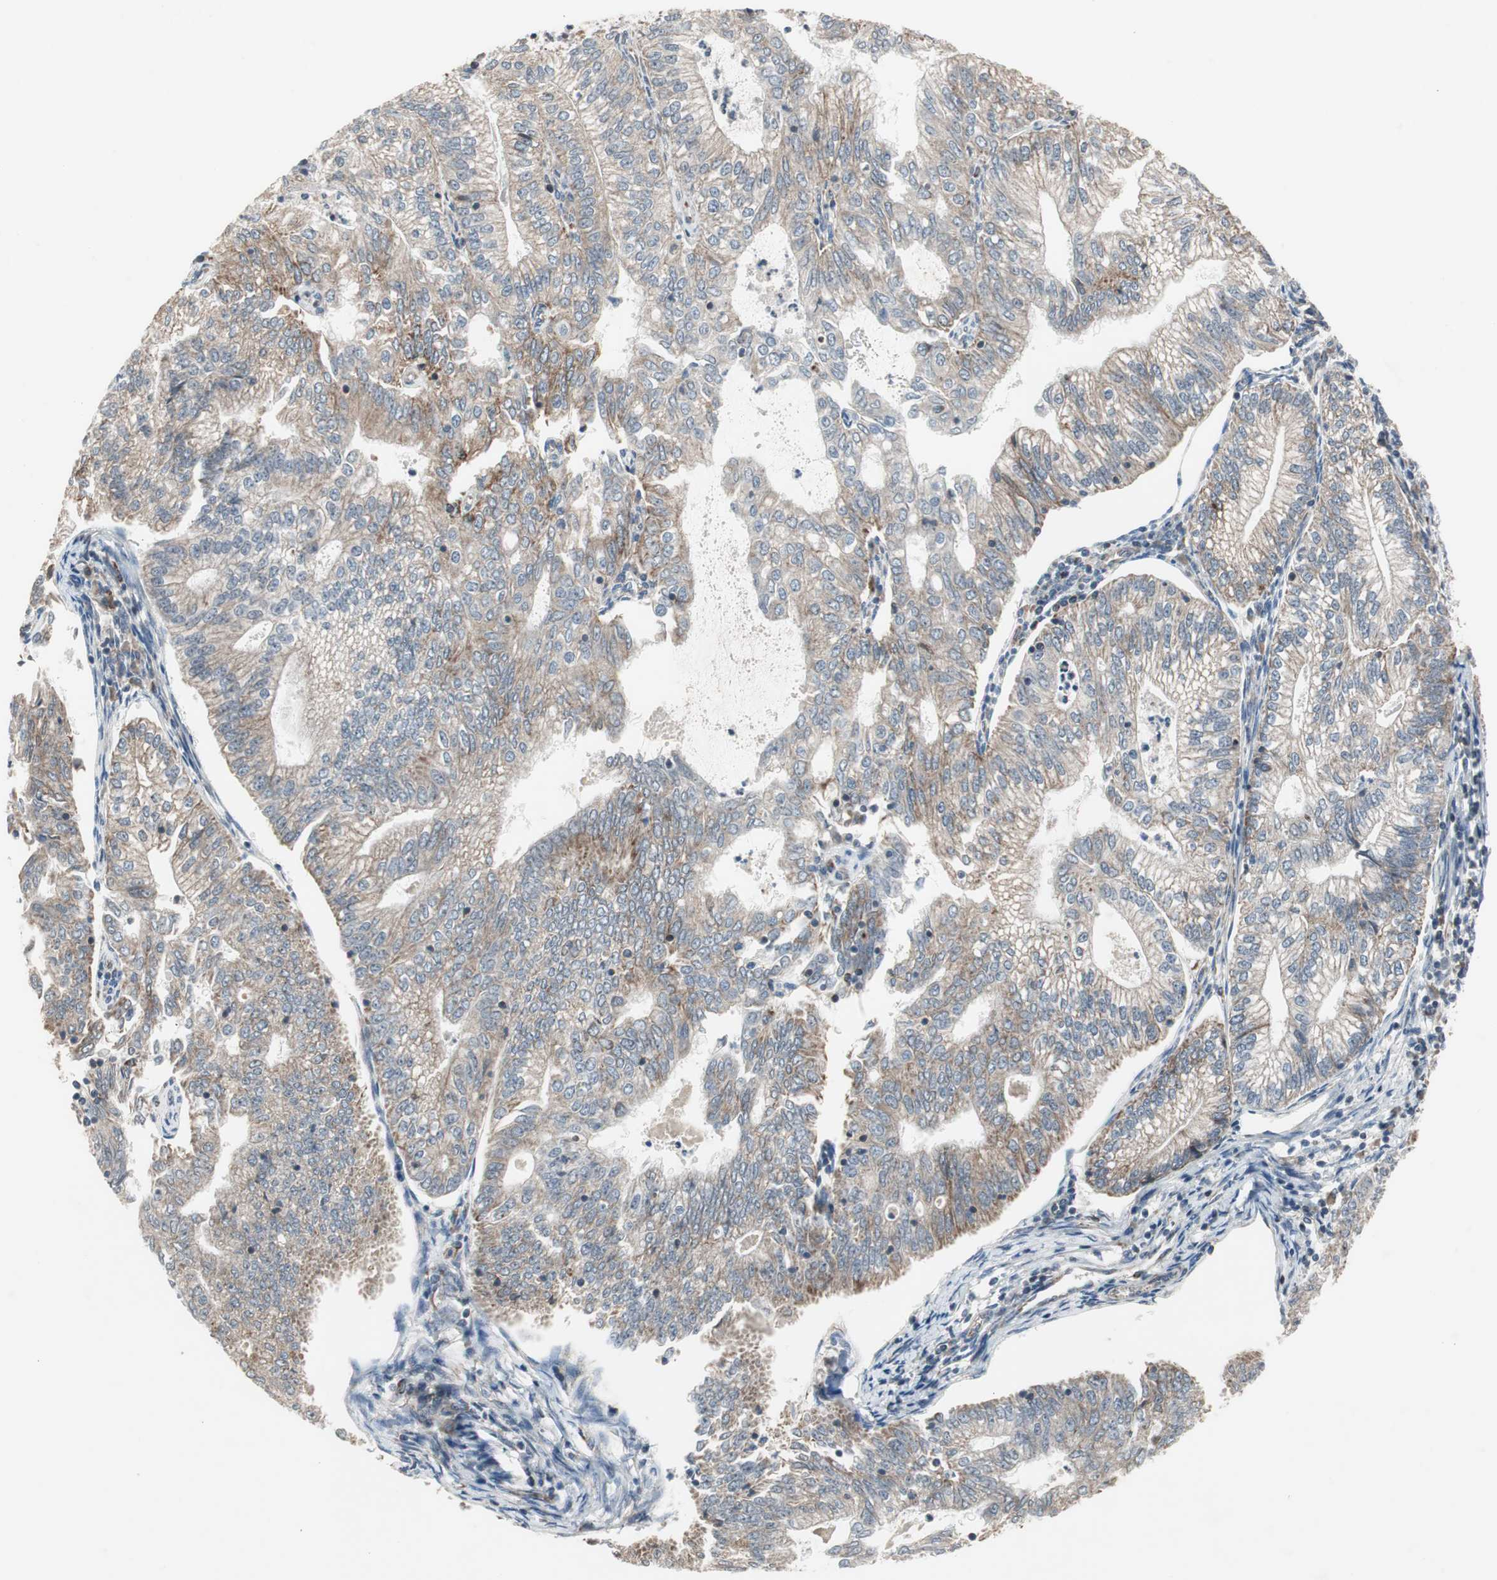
{"staining": {"intensity": "moderate", "quantity": ">75%", "location": "cytoplasmic/membranous"}, "tissue": "endometrial cancer", "cell_type": "Tumor cells", "image_type": "cancer", "snomed": [{"axis": "morphology", "description": "Adenocarcinoma, NOS"}, {"axis": "topography", "description": "Endometrium"}], "caption": "Moderate cytoplasmic/membranous staining for a protein is present in about >75% of tumor cells of adenocarcinoma (endometrial) using immunohistochemistry.", "gene": "CPT1A", "patient": {"sex": "female", "age": 69}}